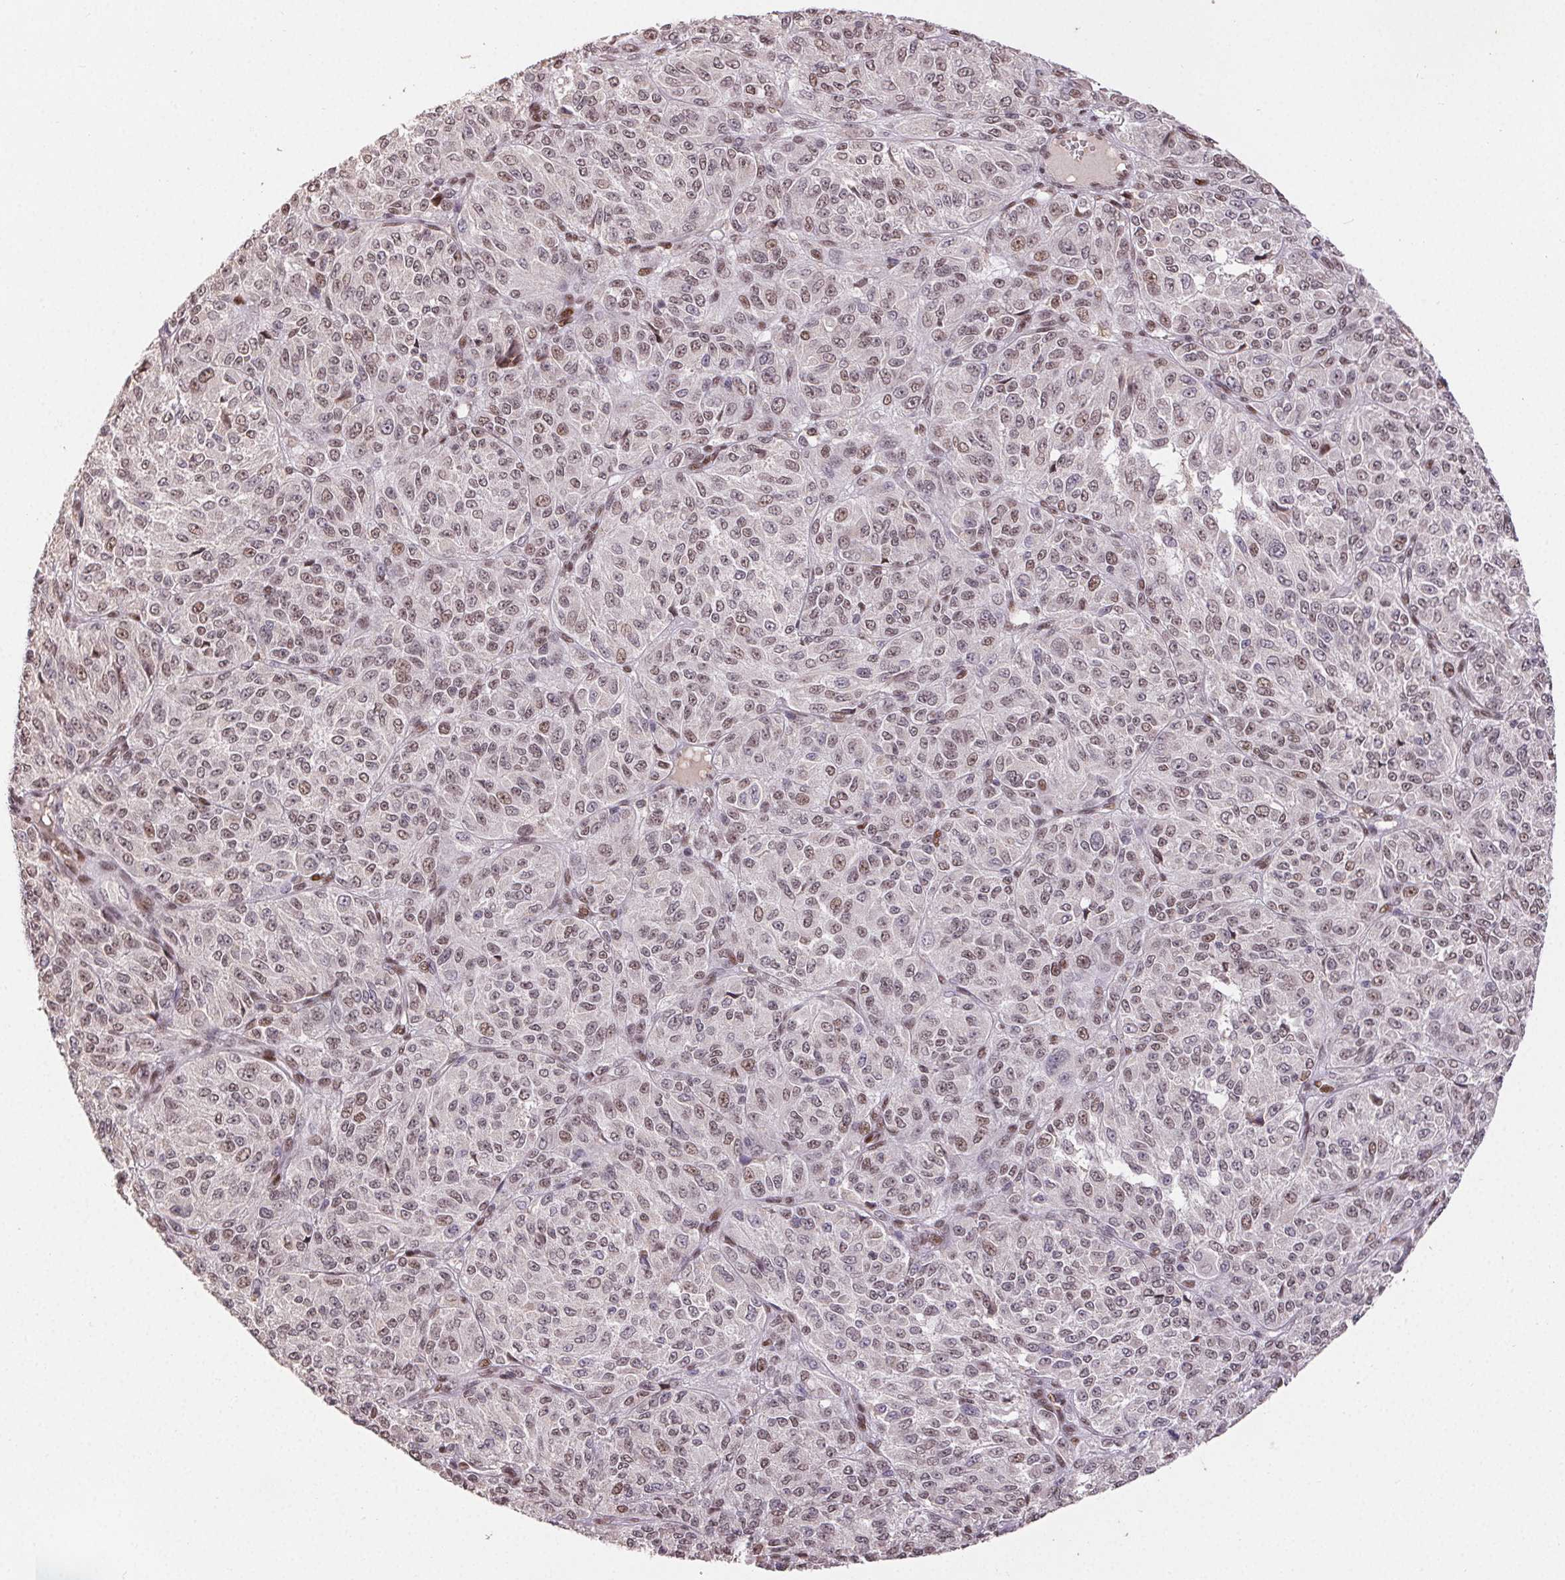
{"staining": {"intensity": "weak", "quantity": ">75%", "location": "nuclear"}, "tissue": "melanoma", "cell_type": "Tumor cells", "image_type": "cancer", "snomed": [{"axis": "morphology", "description": "Malignant melanoma, Metastatic site"}, {"axis": "topography", "description": "Brain"}], "caption": "Weak nuclear staining for a protein is identified in about >75% of tumor cells of malignant melanoma (metastatic site) using immunohistochemistry.", "gene": "MAPKAPK2", "patient": {"sex": "female", "age": 56}}